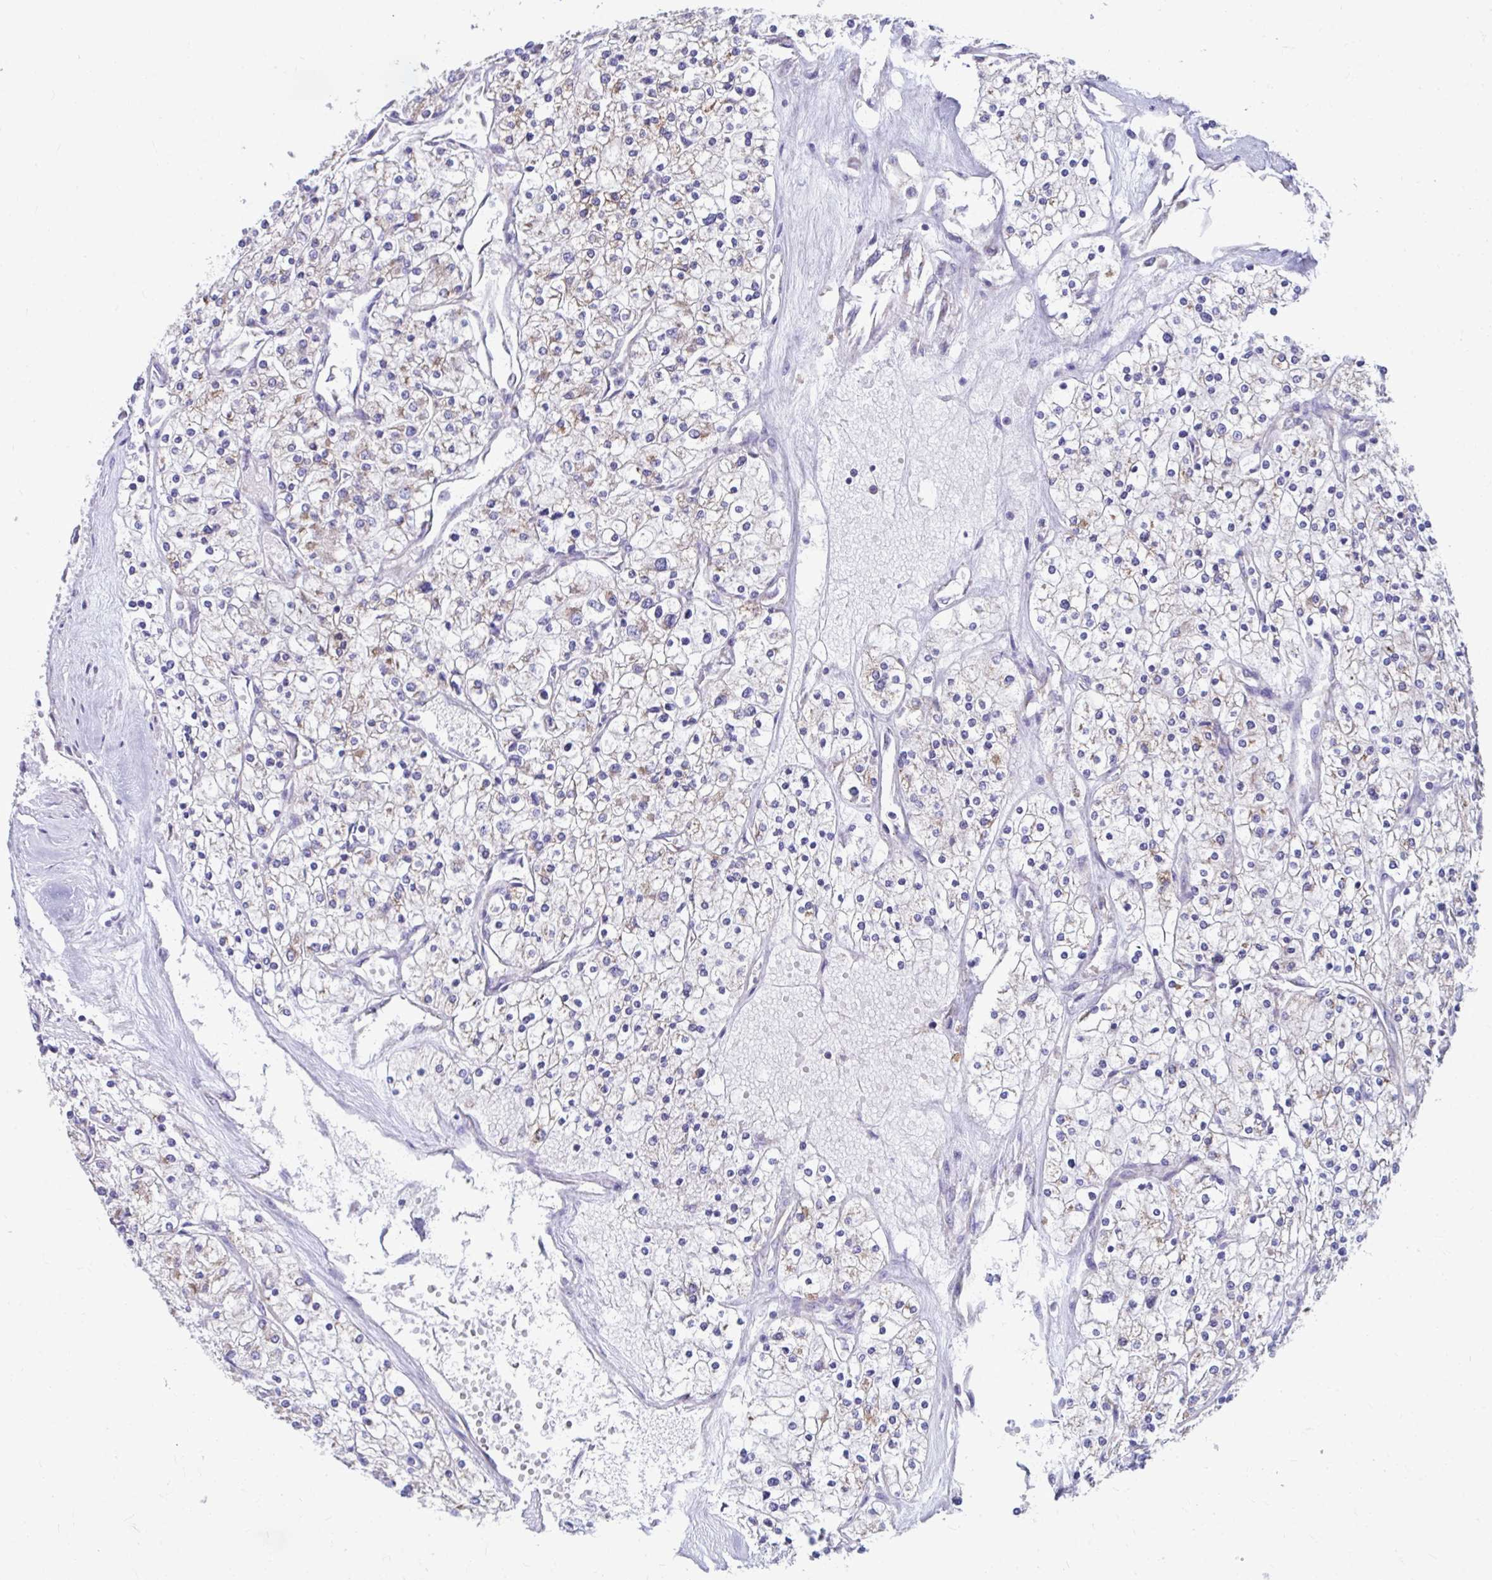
{"staining": {"intensity": "moderate", "quantity": "<25%", "location": "cytoplasmic/membranous"}, "tissue": "renal cancer", "cell_type": "Tumor cells", "image_type": "cancer", "snomed": [{"axis": "morphology", "description": "Adenocarcinoma, NOS"}, {"axis": "topography", "description": "Kidney"}], "caption": "This photomicrograph shows immunohistochemistry (IHC) staining of human adenocarcinoma (renal), with low moderate cytoplasmic/membranous staining in about <25% of tumor cells.", "gene": "LINGO4", "patient": {"sex": "male", "age": 80}}